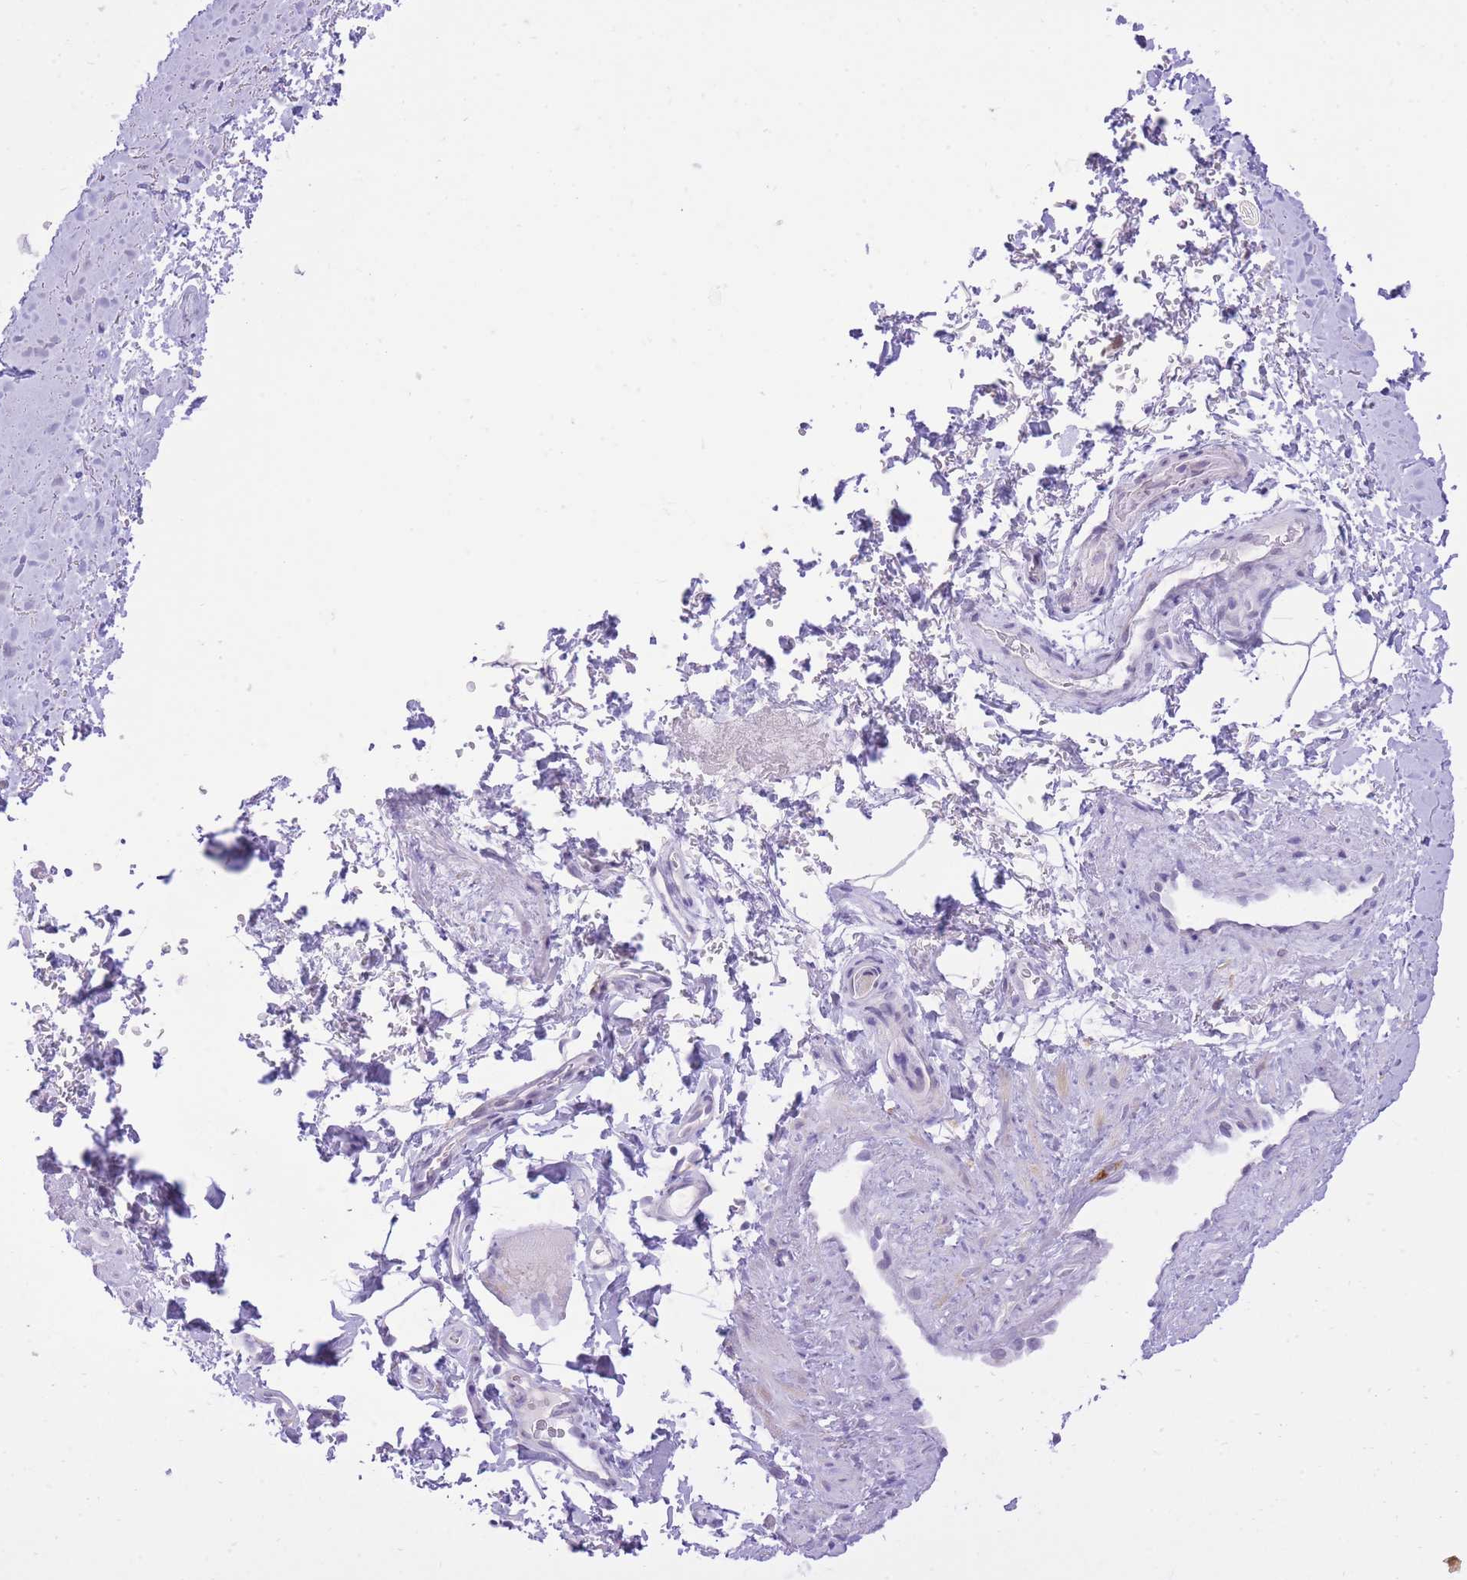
{"staining": {"intensity": "weak", "quantity": "25%-75%", "location": "cytoplasmic/membranous"}, "tissue": "smooth muscle", "cell_type": "Smooth muscle cells", "image_type": "normal", "snomed": [{"axis": "morphology", "description": "Normal tissue, NOS"}, {"axis": "topography", "description": "Smooth muscle"}, {"axis": "topography", "description": "Peripheral nerve tissue"}], "caption": "This is an image of IHC staining of normal smooth muscle, which shows weak staining in the cytoplasmic/membranous of smooth muscle cells.", "gene": "DENND2D", "patient": {"sex": "male", "age": 69}}